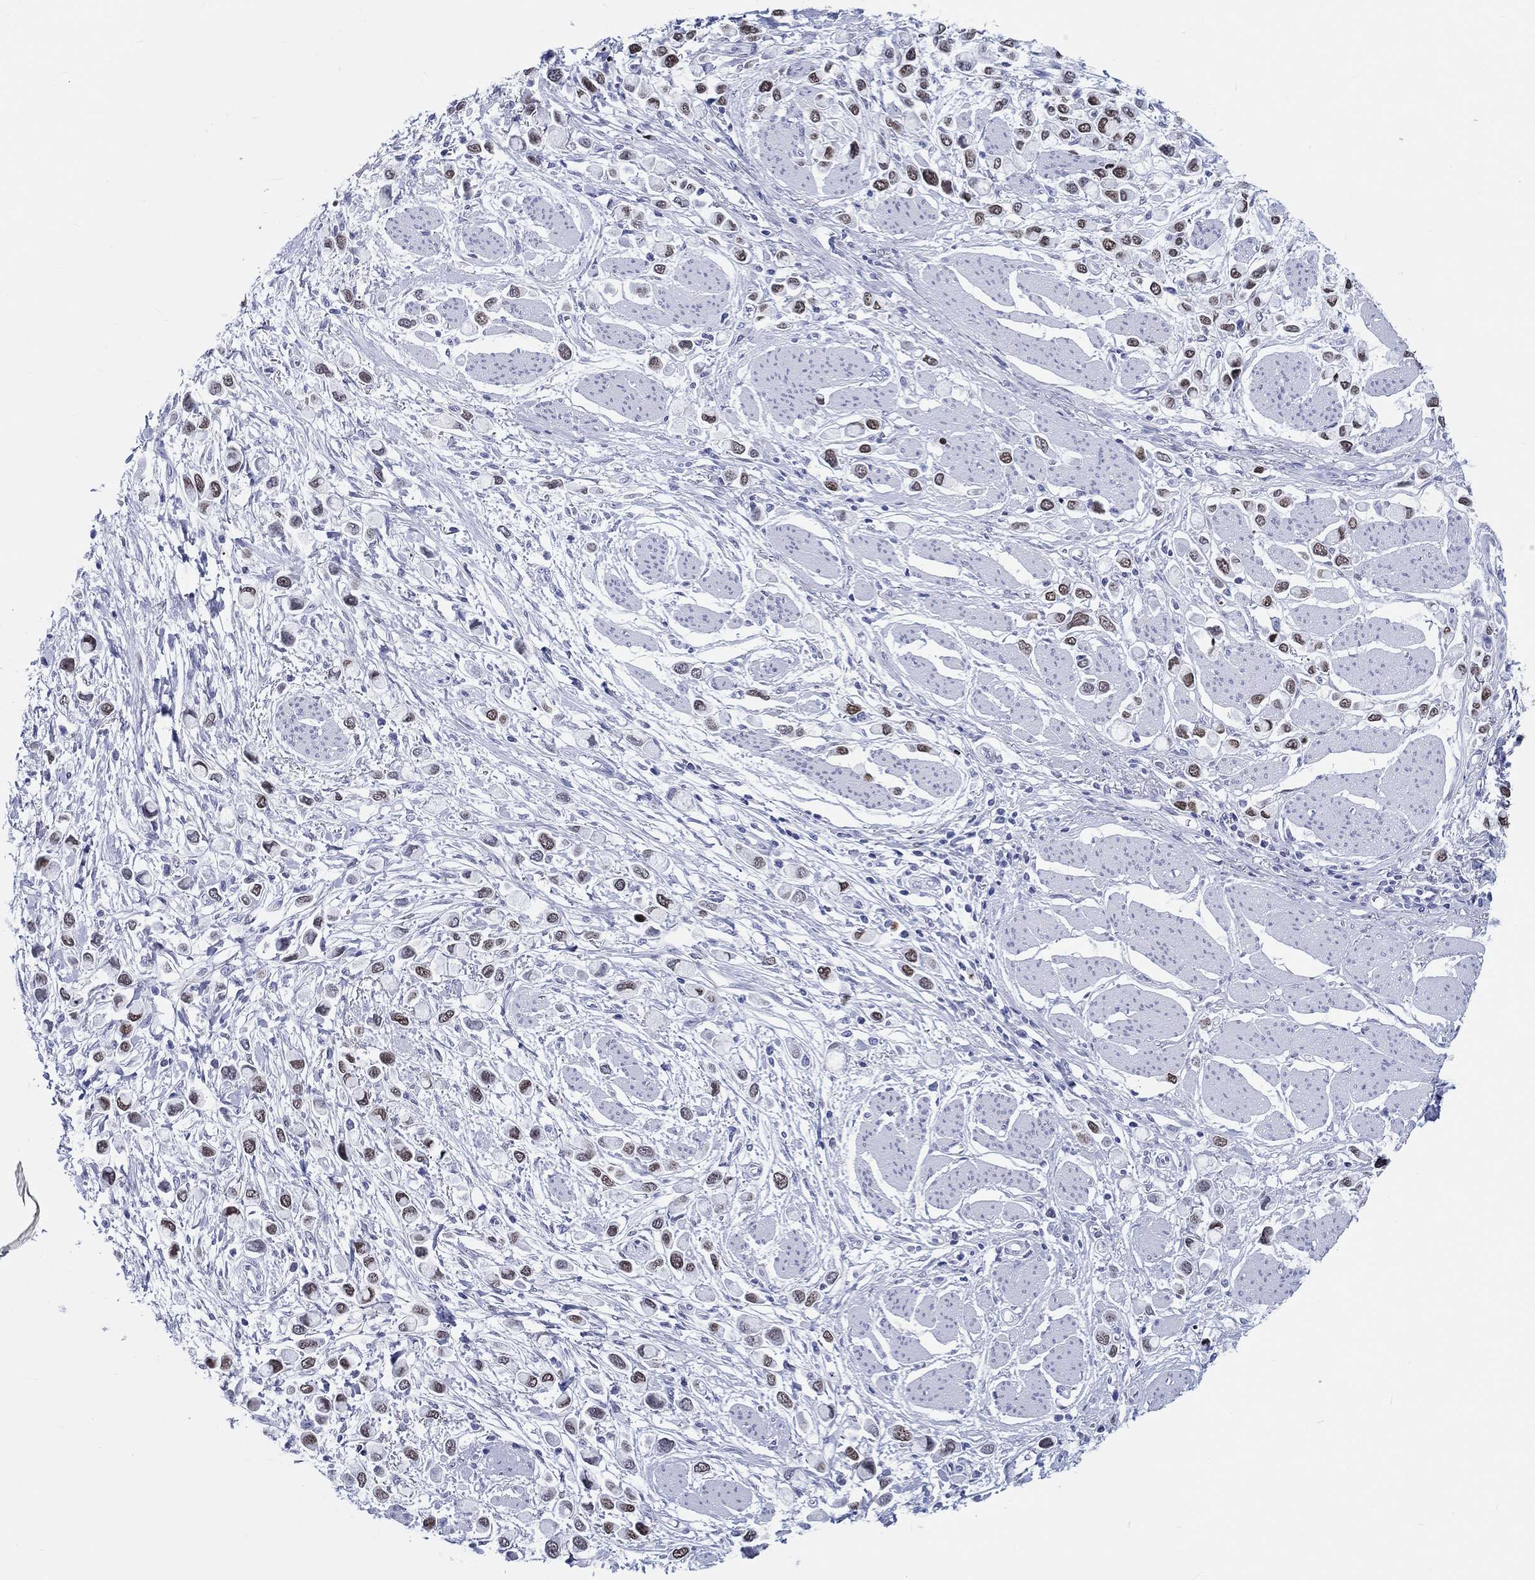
{"staining": {"intensity": "strong", "quantity": "25%-75%", "location": "nuclear"}, "tissue": "stomach cancer", "cell_type": "Tumor cells", "image_type": "cancer", "snomed": [{"axis": "morphology", "description": "Adenocarcinoma, NOS"}, {"axis": "topography", "description": "Stomach"}], "caption": "Immunohistochemical staining of stomach cancer (adenocarcinoma) shows high levels of strong nuclear expression in about 25%-75% of tumor cells.", "gene": "H1-1", "patient": {"sex": "female", "age": 81}}